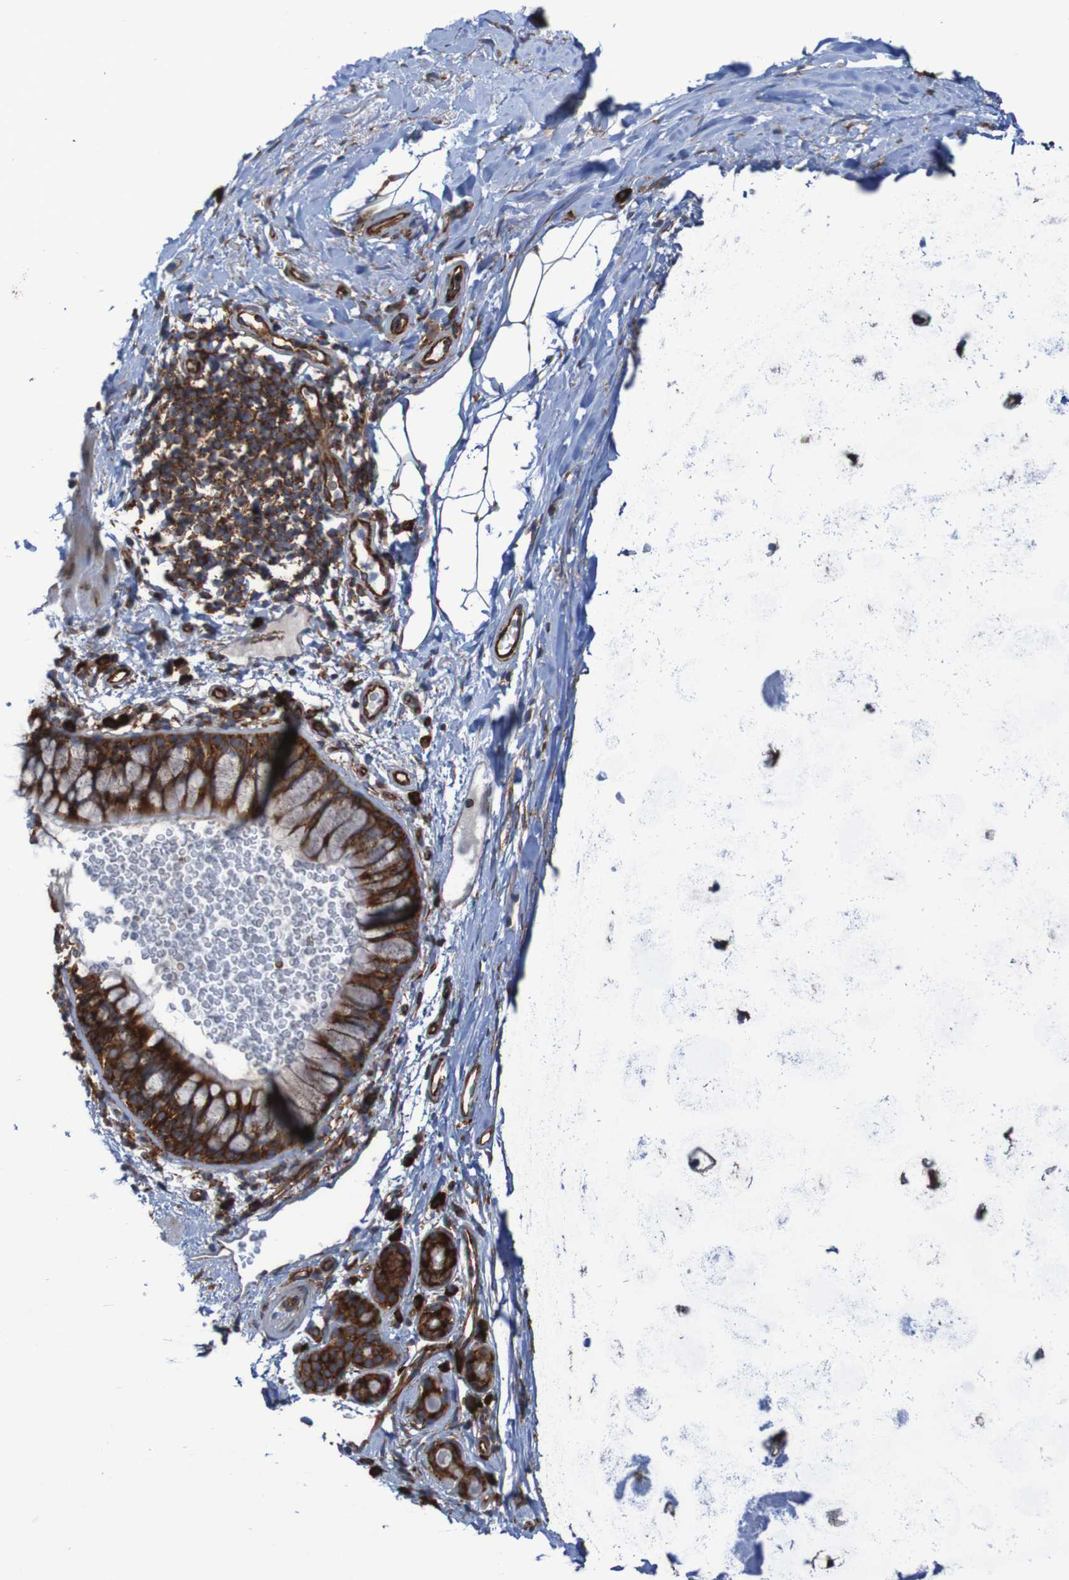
{"staining": {"intensity": "strong", "quantity": ">75%", "location": "cytoplasmic/membranous"}, "tissue": "bronchus", "cell_type": "Respiratory epithelial cells", "image_type": "normal", "snomed": [{"axis": "morphology", "description": "Normal tissue, NOS"}, {"axis": "topography", "description": "Cartilage tissue"}, {"axis": "topography", "description": "Bronchus"}], "caption": "Immunohistochemical staining of unremarkable bronchus demonstrates strong cytoplasmic/membranous protein staining in about >75% of respiratory epithelial cells.", "gene": "RPL10", "patient": {"sex": "female", "age": 53}}